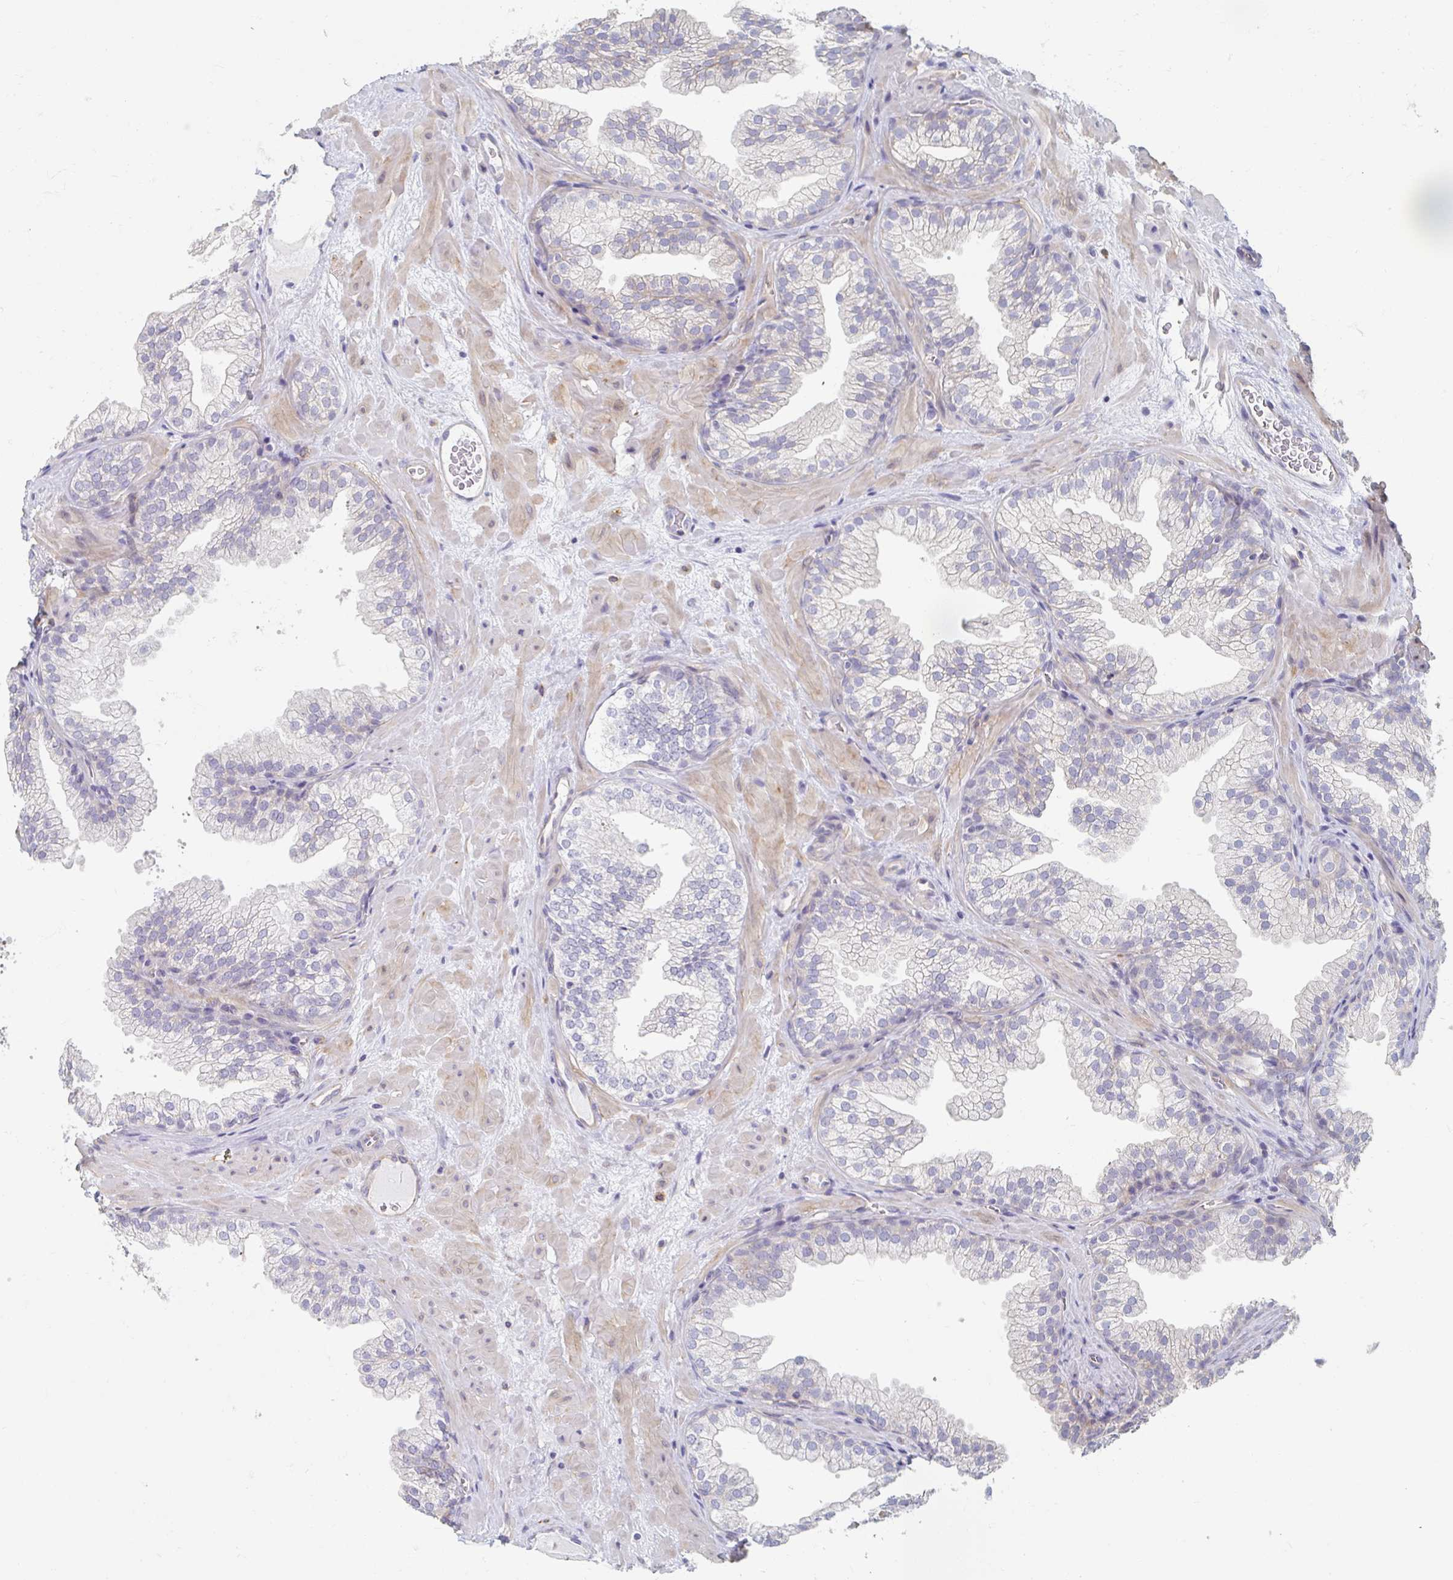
{"staining": {"intensity": "negative", "quantity": "none", "location": "none"}, "tissue": "prostate", "cell_type": "Glandular cells", "image_type": "normal", "snomed": [{"axis": "morphology", "description": "Normal tissue, NOS"}, {"axis": "topography", "description": "Prostate"}], "caption": "Prostate stained for a protein using IHC displays no positivity glandular cells.", "gene": "MYLK2", "patient": {"sex": "male", "age": 37}}